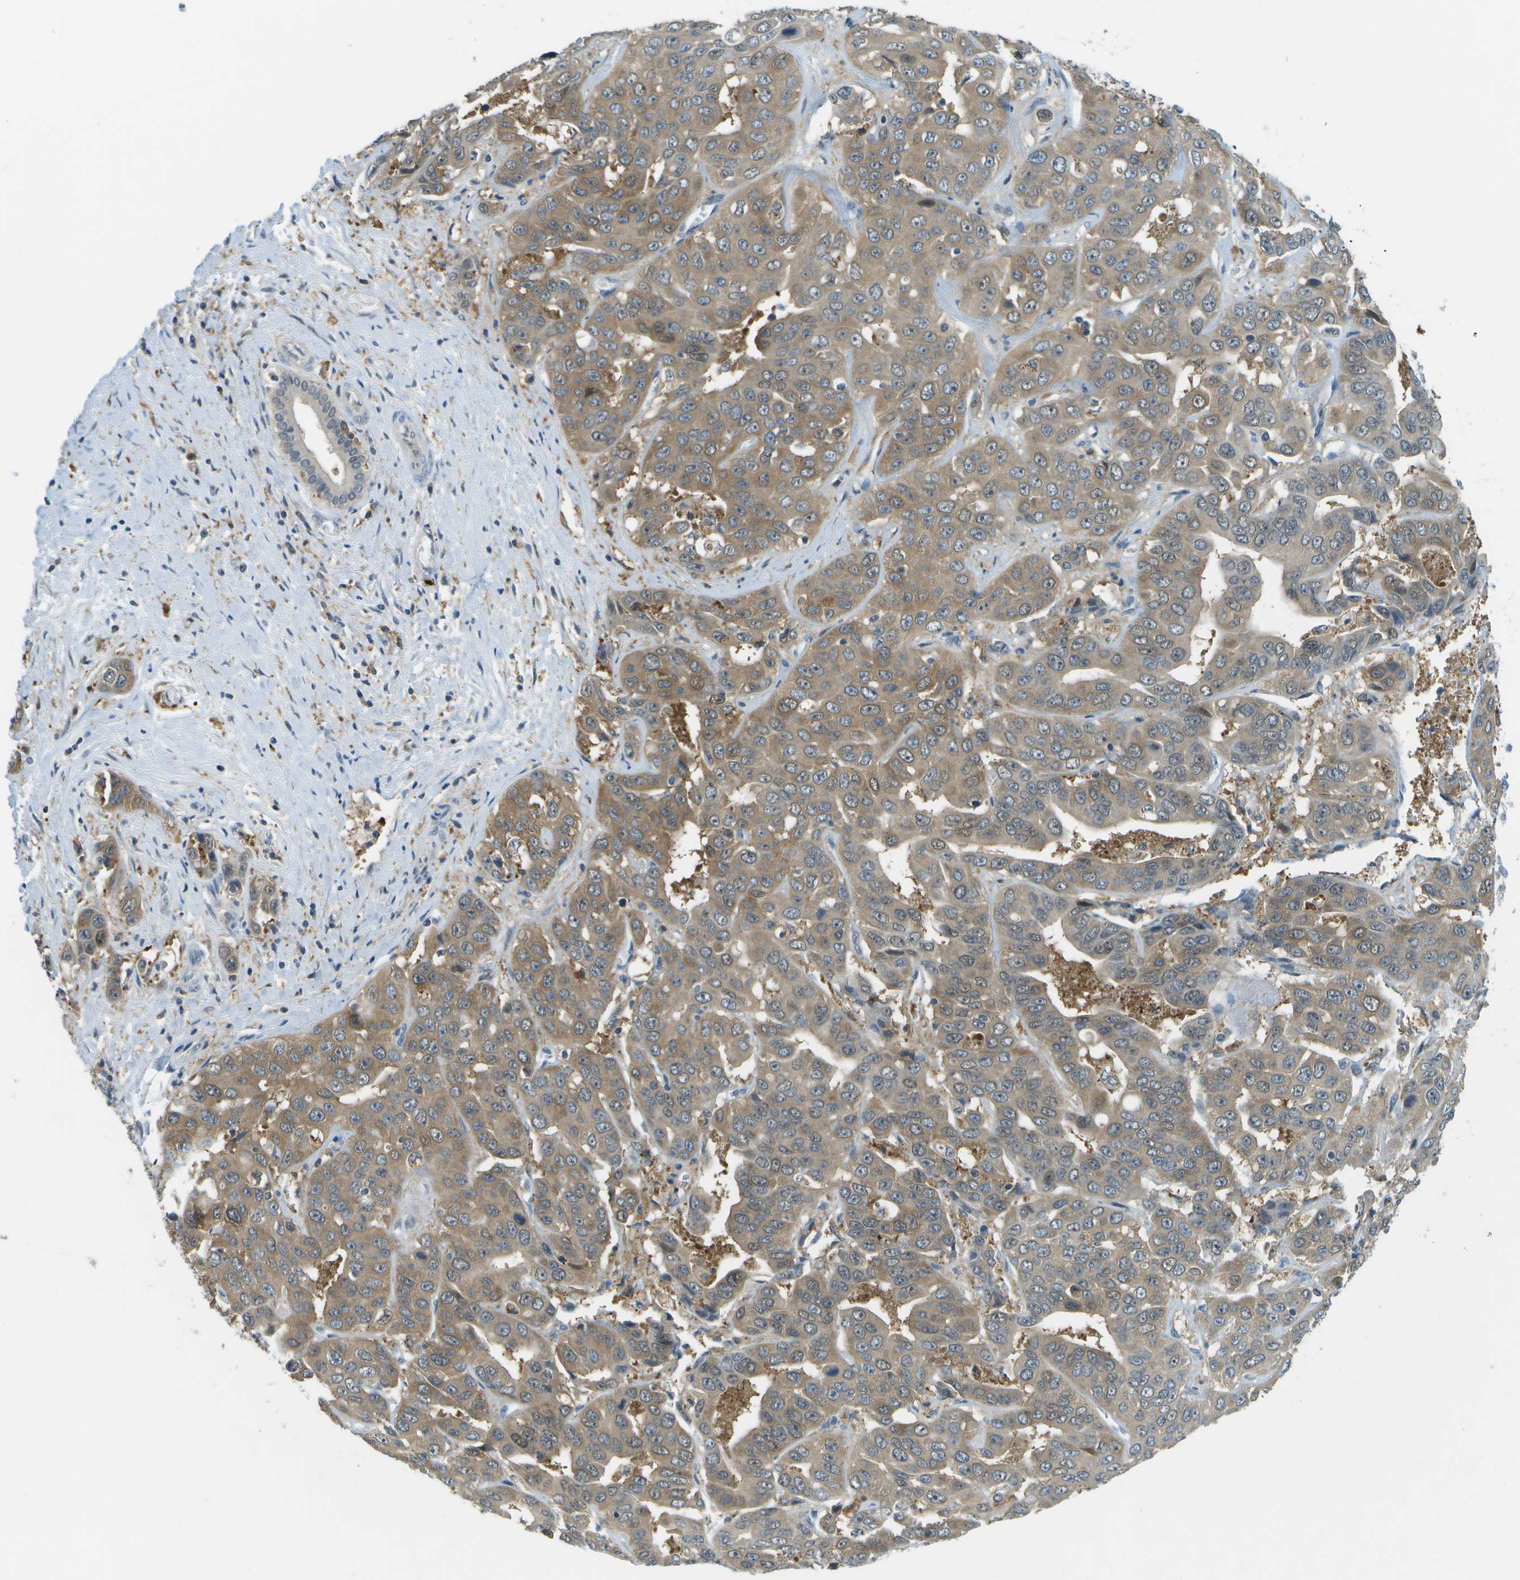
{"staining": {"intensity": "weak", "quantity": ">75%", "location": "cytoplasmic/membranous"}, "tissue": "liver cancer", "cell_type": "Tumor cells", "image_type": "cancer", "snomed": [{"axis": "morphology", "description": "Cholangiocarcinoma"}, {"axis": "topography", "description": "Liver"}], "caption": "The micrograph exhibits immunohistochemical staining of liver cancer (cholangiocarcinoma). There is weak cytoplasmic/membranous expression is present in approximately >75% of tumor cells.", "gene": "CDH23", "patient": {"sex": "female", "age": 52}}